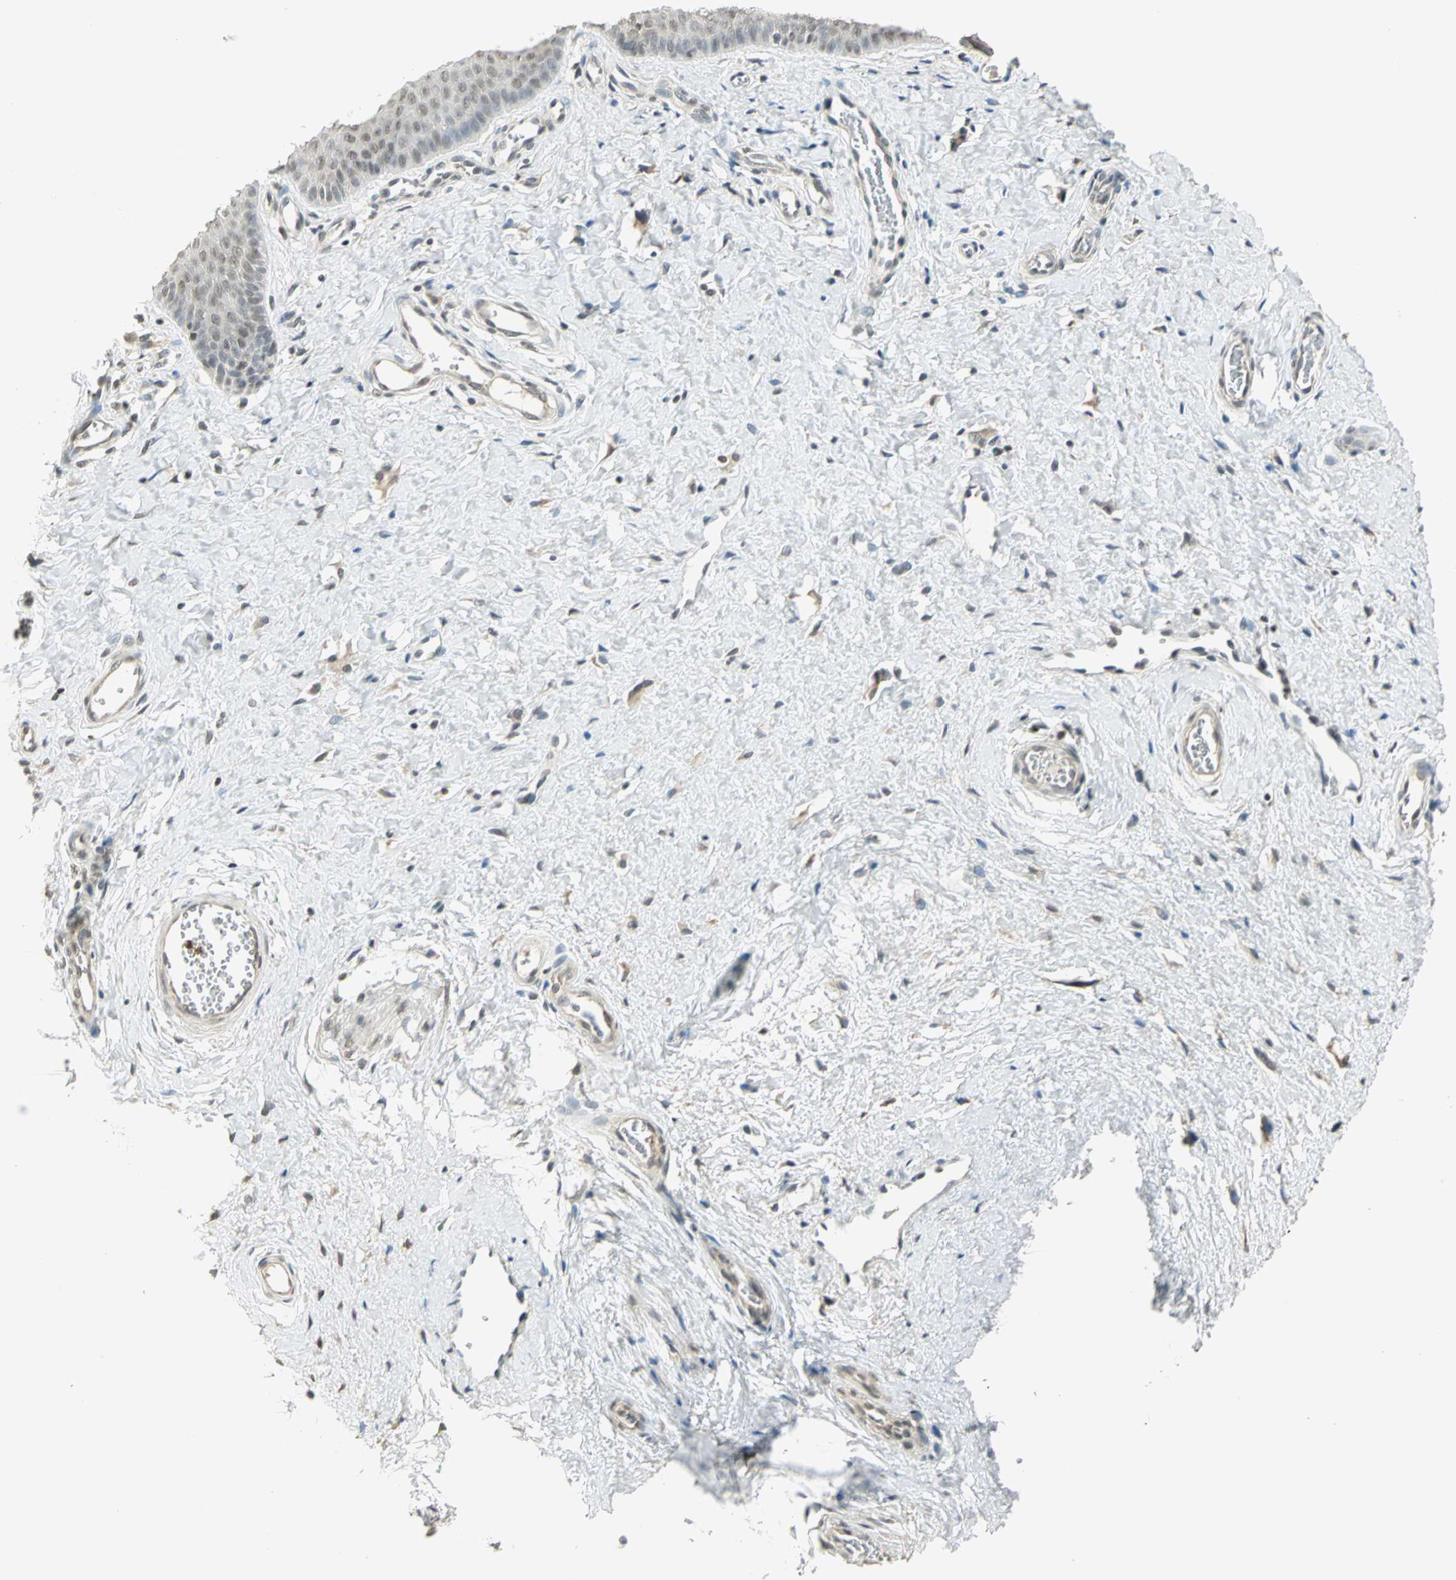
{"staining": {"intensity": "weak", "quantity": ">75%", "location": "cytoplasmic/membranous"}, "tissue": "cervix", "cell_type": "Glandular cells", "image_type": "normal", "snomed": [{"axis": "morphology", "description": "Normal tissue, NOS"}, {"axis": "topography", "description": "Cervix"}], "caption": "Benign cervix demonstrates weak cytoplasmic/membranous positivity in about >75% of glandular cells Nuclei are stained in blue..", "gene": "SMARCA5", "patient": {"sex": "female", "age": 55}}